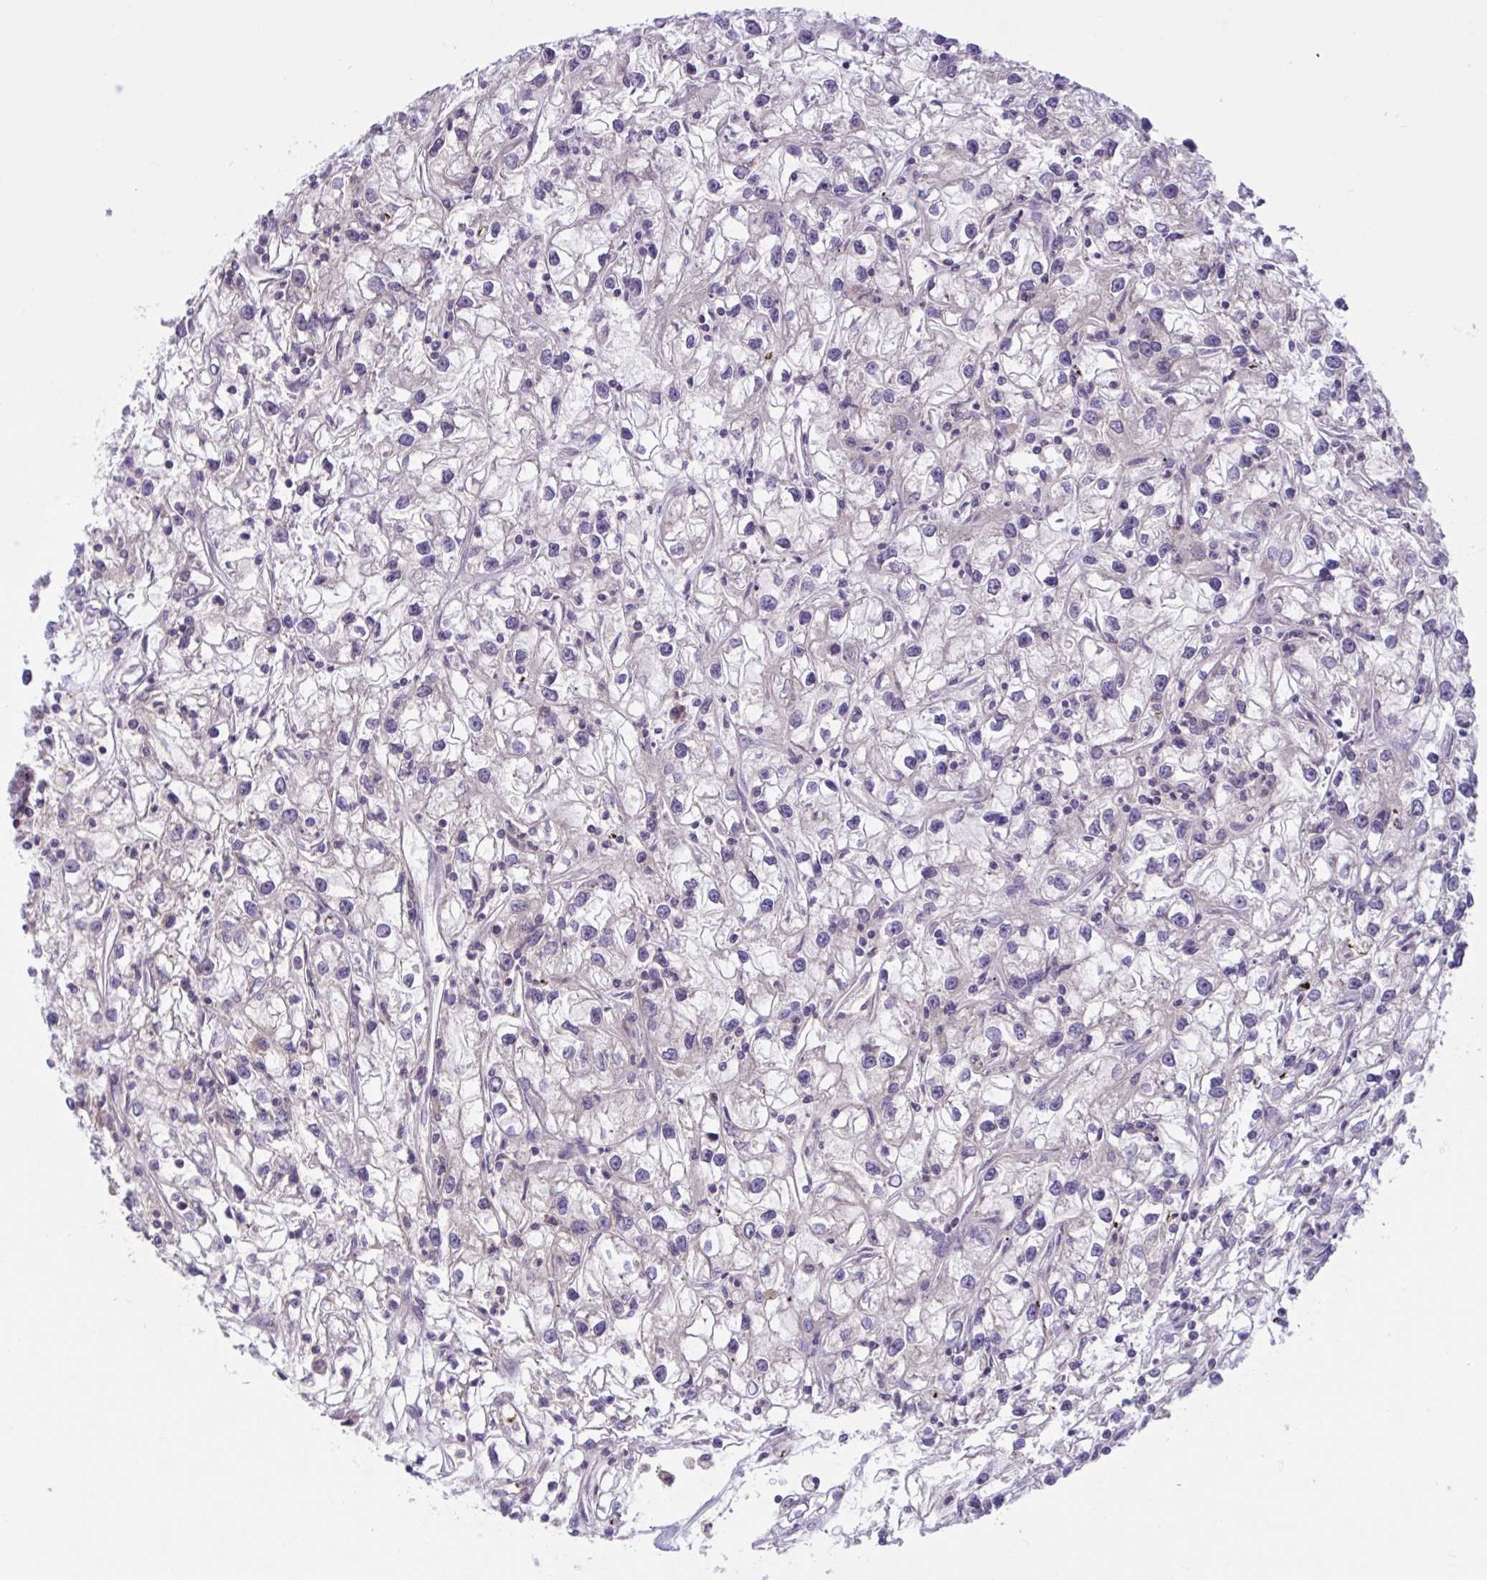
{"staining": {"intensity": "negative", "quantity": "none", "location": "none"}, "tissue": "renal cancer", "cell_type": "Tumor cells", "image_type": "cancer", "snomed": [{"axis": "morphology", "description": "Adenocarcinoma, NOS"}, {"axis": "topography", "description": "Kidney"}], "caption": "Photomicrograph shows no protein expression in tumor cells of adenocarcinoma (renal) tissue. Nuclei are stained in blue.", "gene": "WNT9B", "patient": {"sex": "female", "age": 59}}